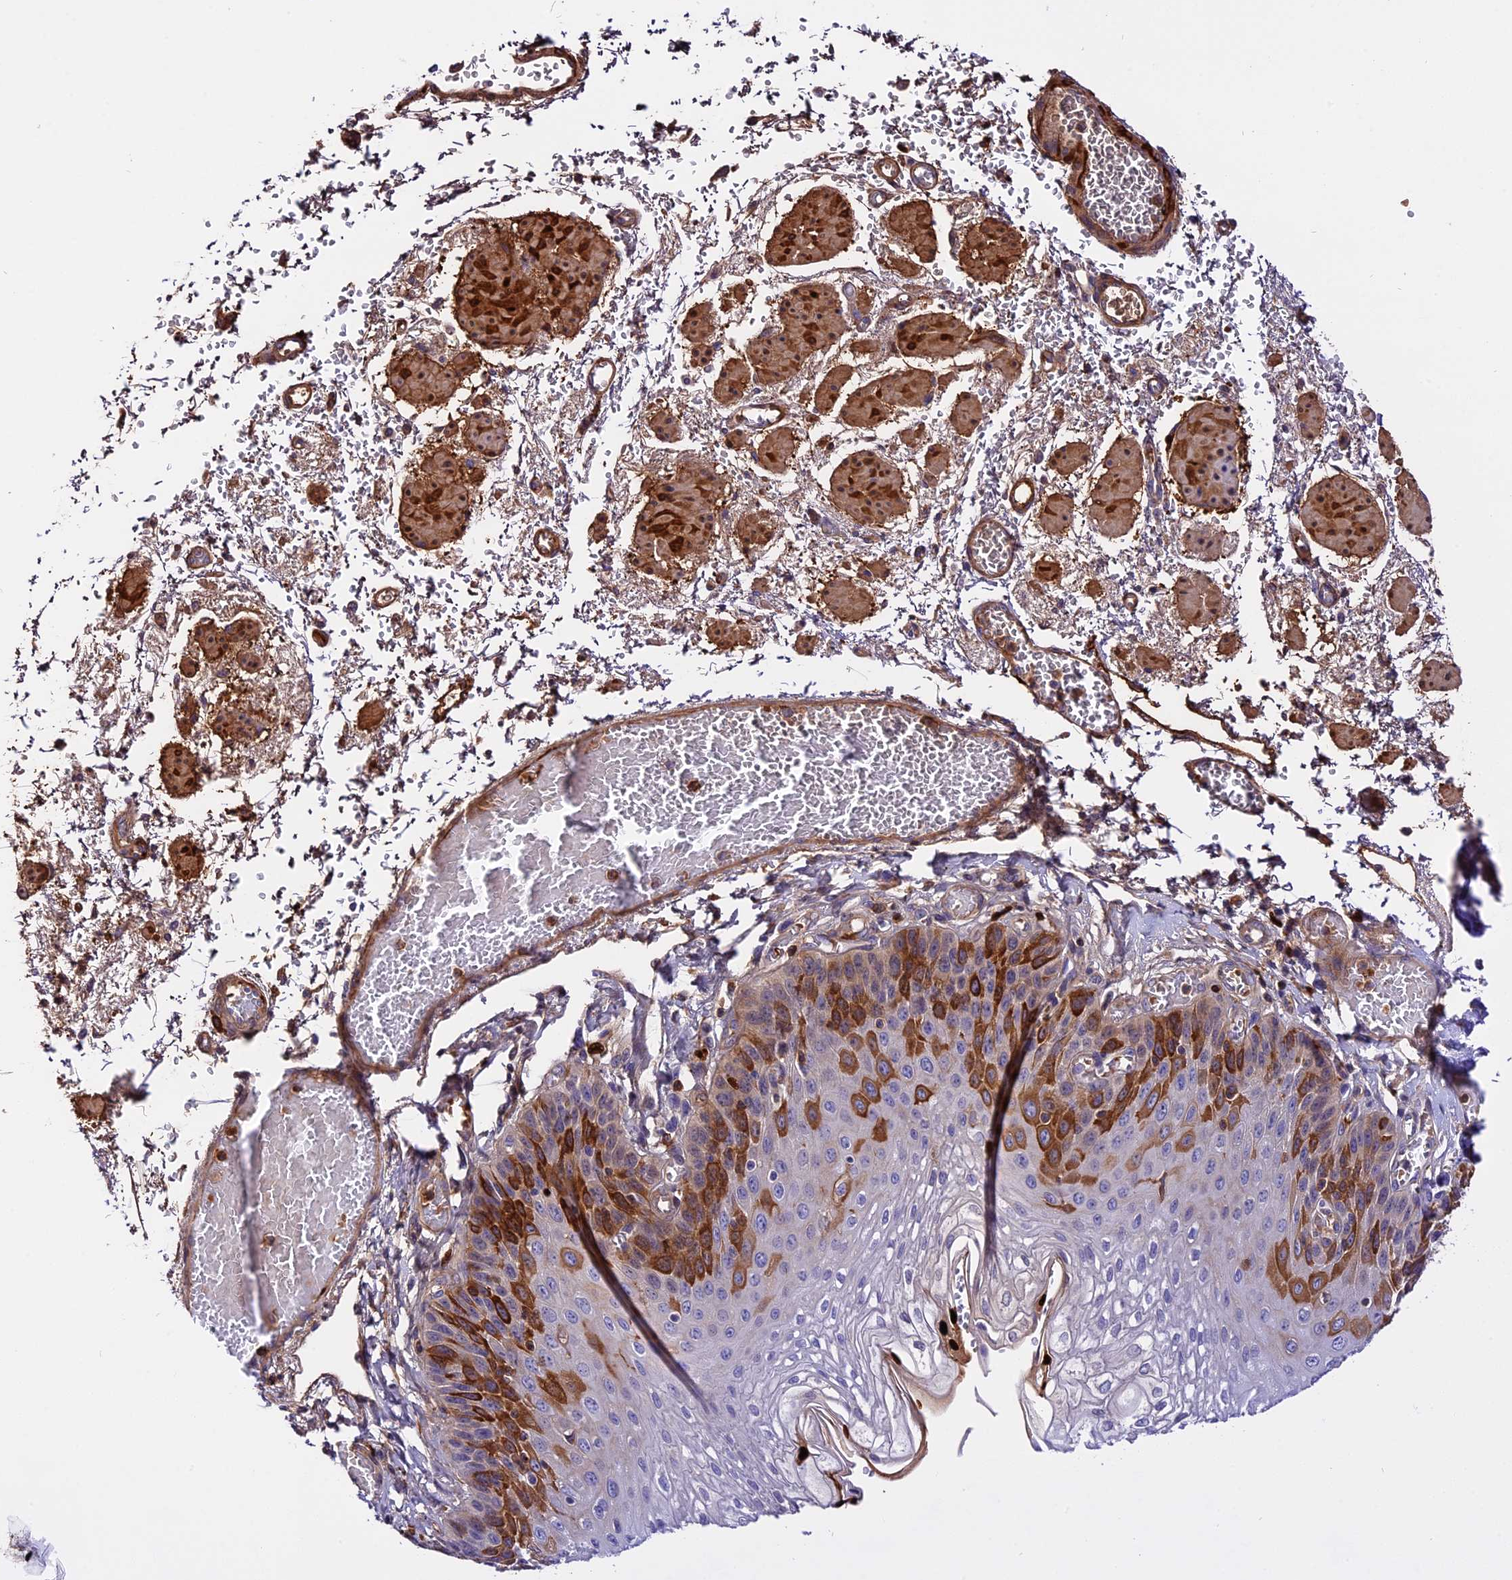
{"staining": {"intensity": "moderate", "quantity": "<25%", "location": "cytoplasmic/membranous"}, "tissue": "esophagus", "cell_type": "Squamous epithelial cells", "image_type": "normal", "snomed": [{"axis": "morphology", "description": "Normal tissue, NOS"}, {"axis": "topography", "description": "Esophagus"}], "caption": "Protein expression analysis of unremarkable esophagus reveals moderate cytoplasmic/membranous expression in about <25% of squamous epithelial cells. The staining is performed using DAB brown chromogen to label protein expression. The nuclei are counter-stained blue using hematoxylin.", "gene": "MAP3K7CL", "patient": {"sex": "male", "age": 81}}